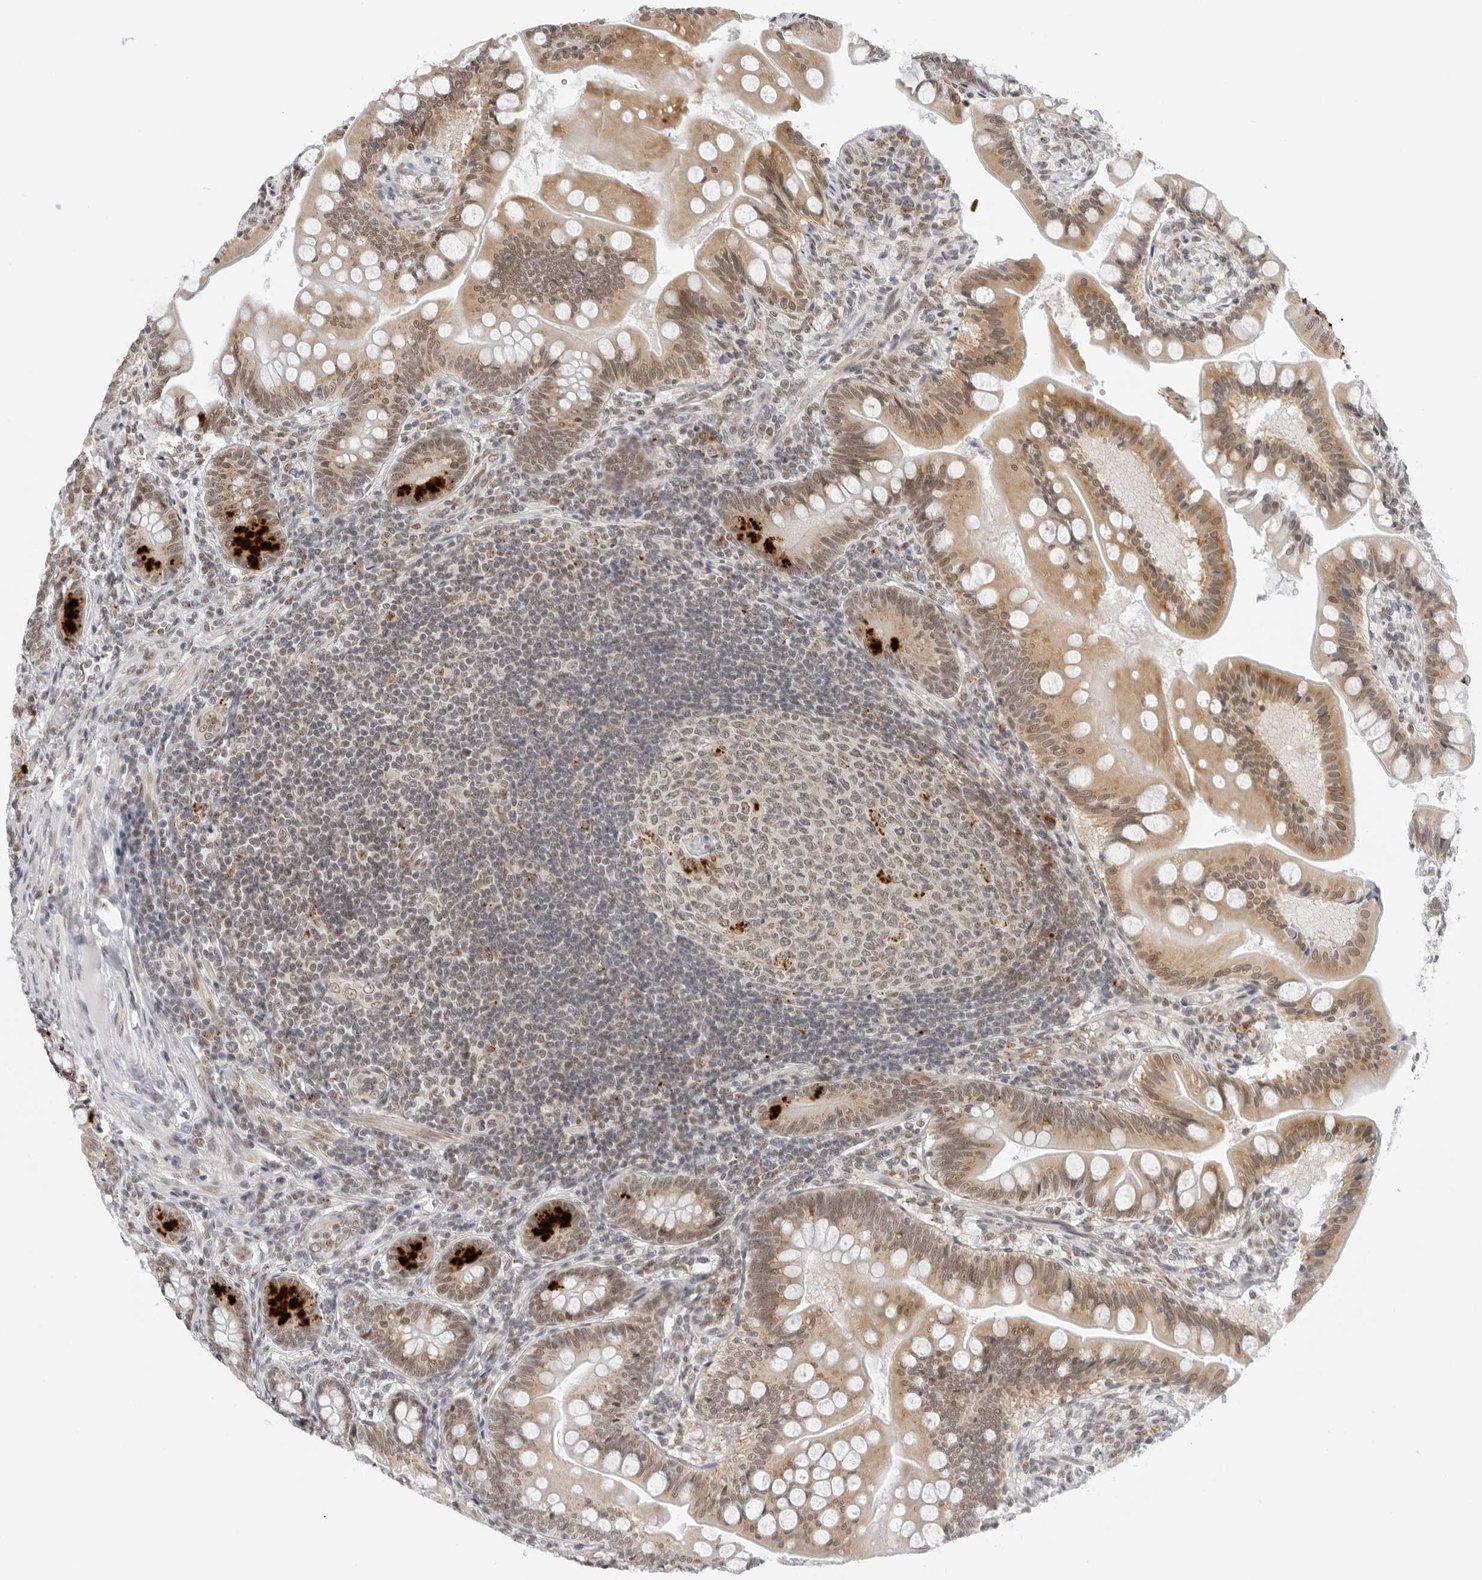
{"staining": {"intensity": "strong", "quantity": "<25%", "location": "cytoplasmic/membranous"}, "tissue": "small intestine", "cell_type": "Glandular cells", "image_type": "normal", "snomed": [{"axis": "morphology", "description": "Normal tissue, NOS"}, {"axis": "topography", "description": "Small intestine"}], "caption": "DAB (3,3'-diaminobenzidine) immunohistochemical staining of benign human small intestine displays strong cytoplasmic/membranous protein staining in approximately <25% of glandular cells.", "gene": "TOX4", "patient": {"sex": "male", "age": 7}}